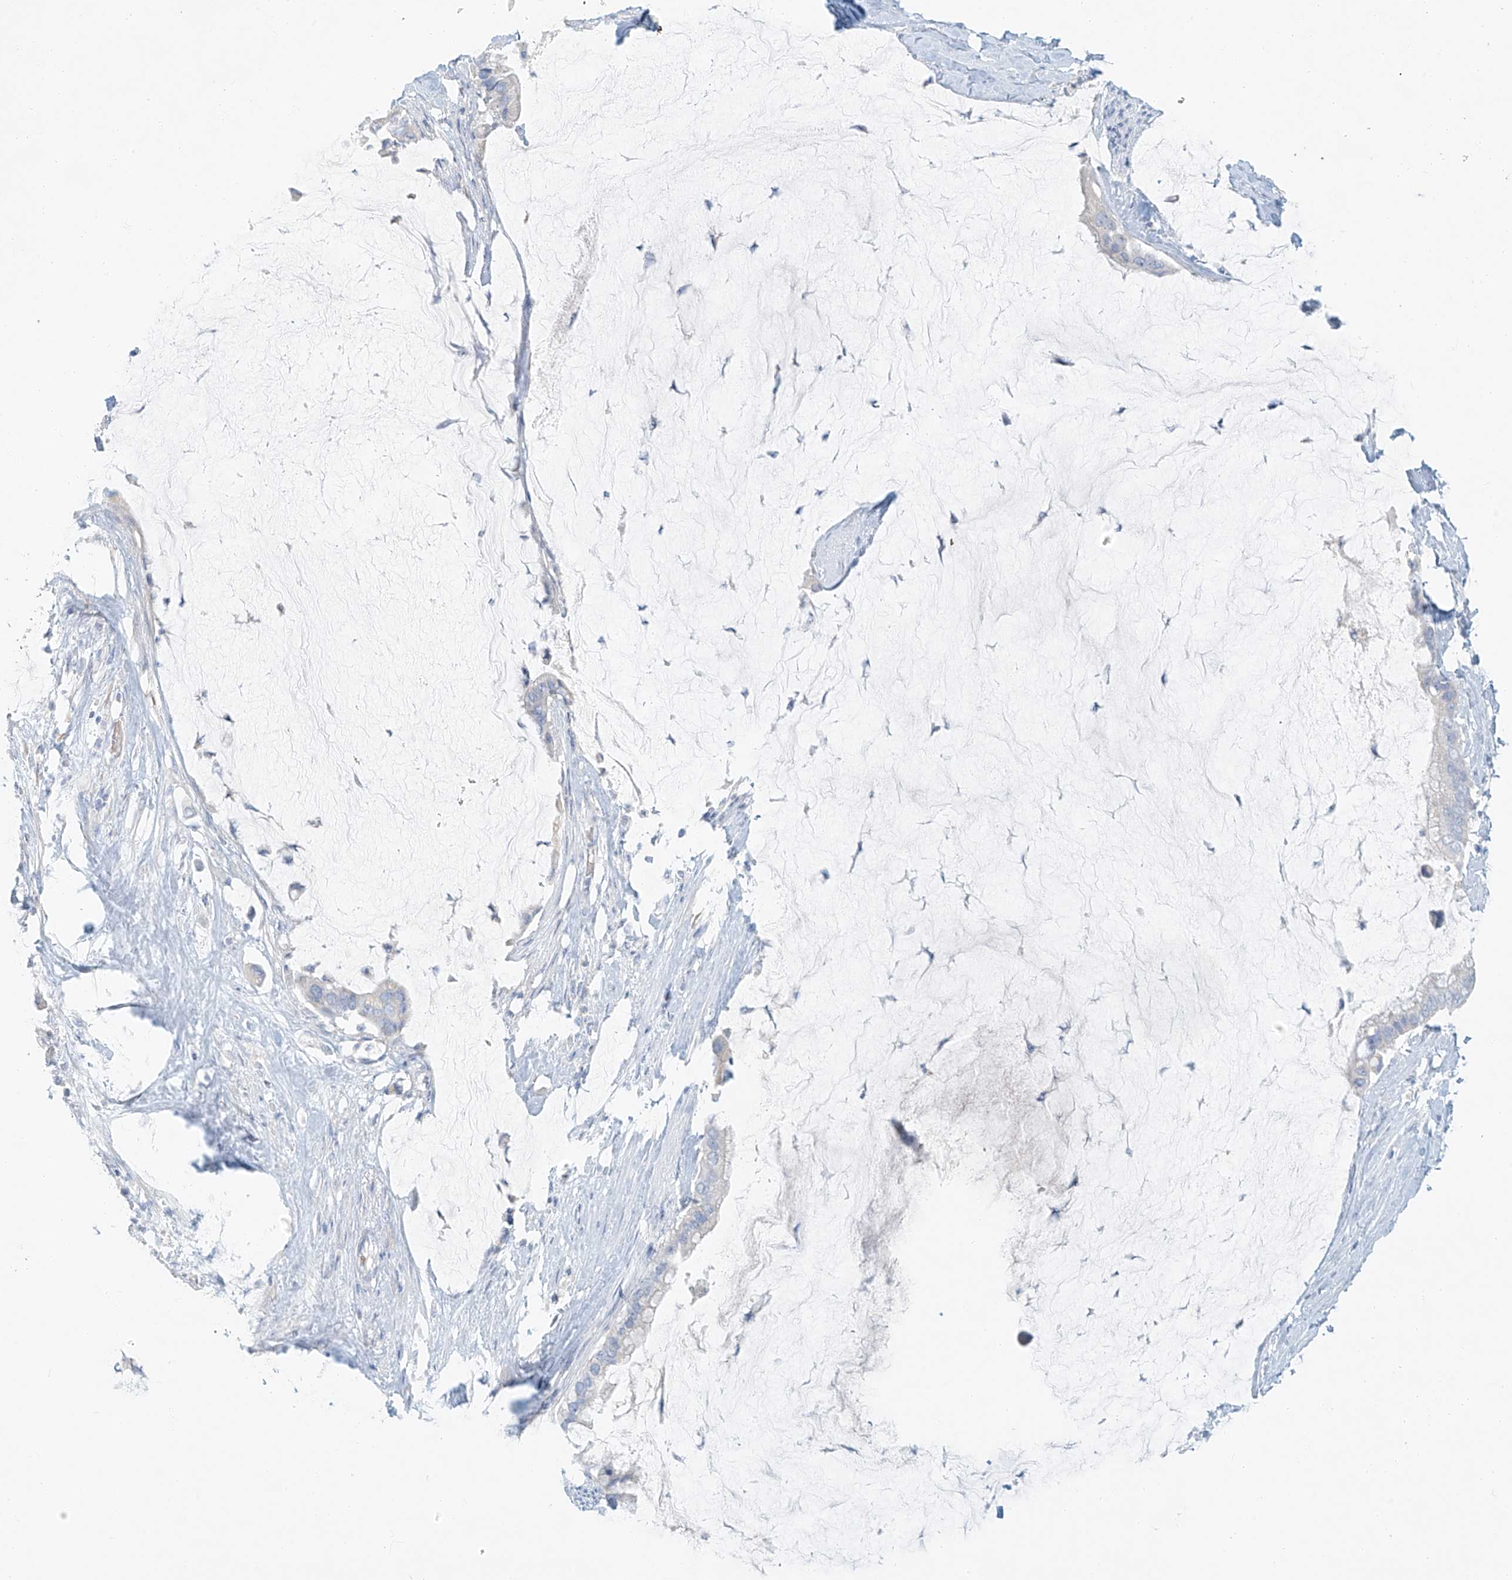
{"staining": {"intensity": "negative", "quantity": "none", "location": "none"}, "tissue": "pancreatic cancer", "cell_type": "Tumor cells", "image_type": "cancer", "snomed": [{"axis": "morphology", "description": "Adenocarcinoma, NOS"}, {"axis": "topography", "description": "Pancreas"}], "caption": "This is an immunohistochemistry (IHC) photomicrograph of pancreatic cancer (adenocarcinoma). There is no positivity in tumor cells.", "gene": "PGC", "patient": {"sex": "male", "age": 41}}